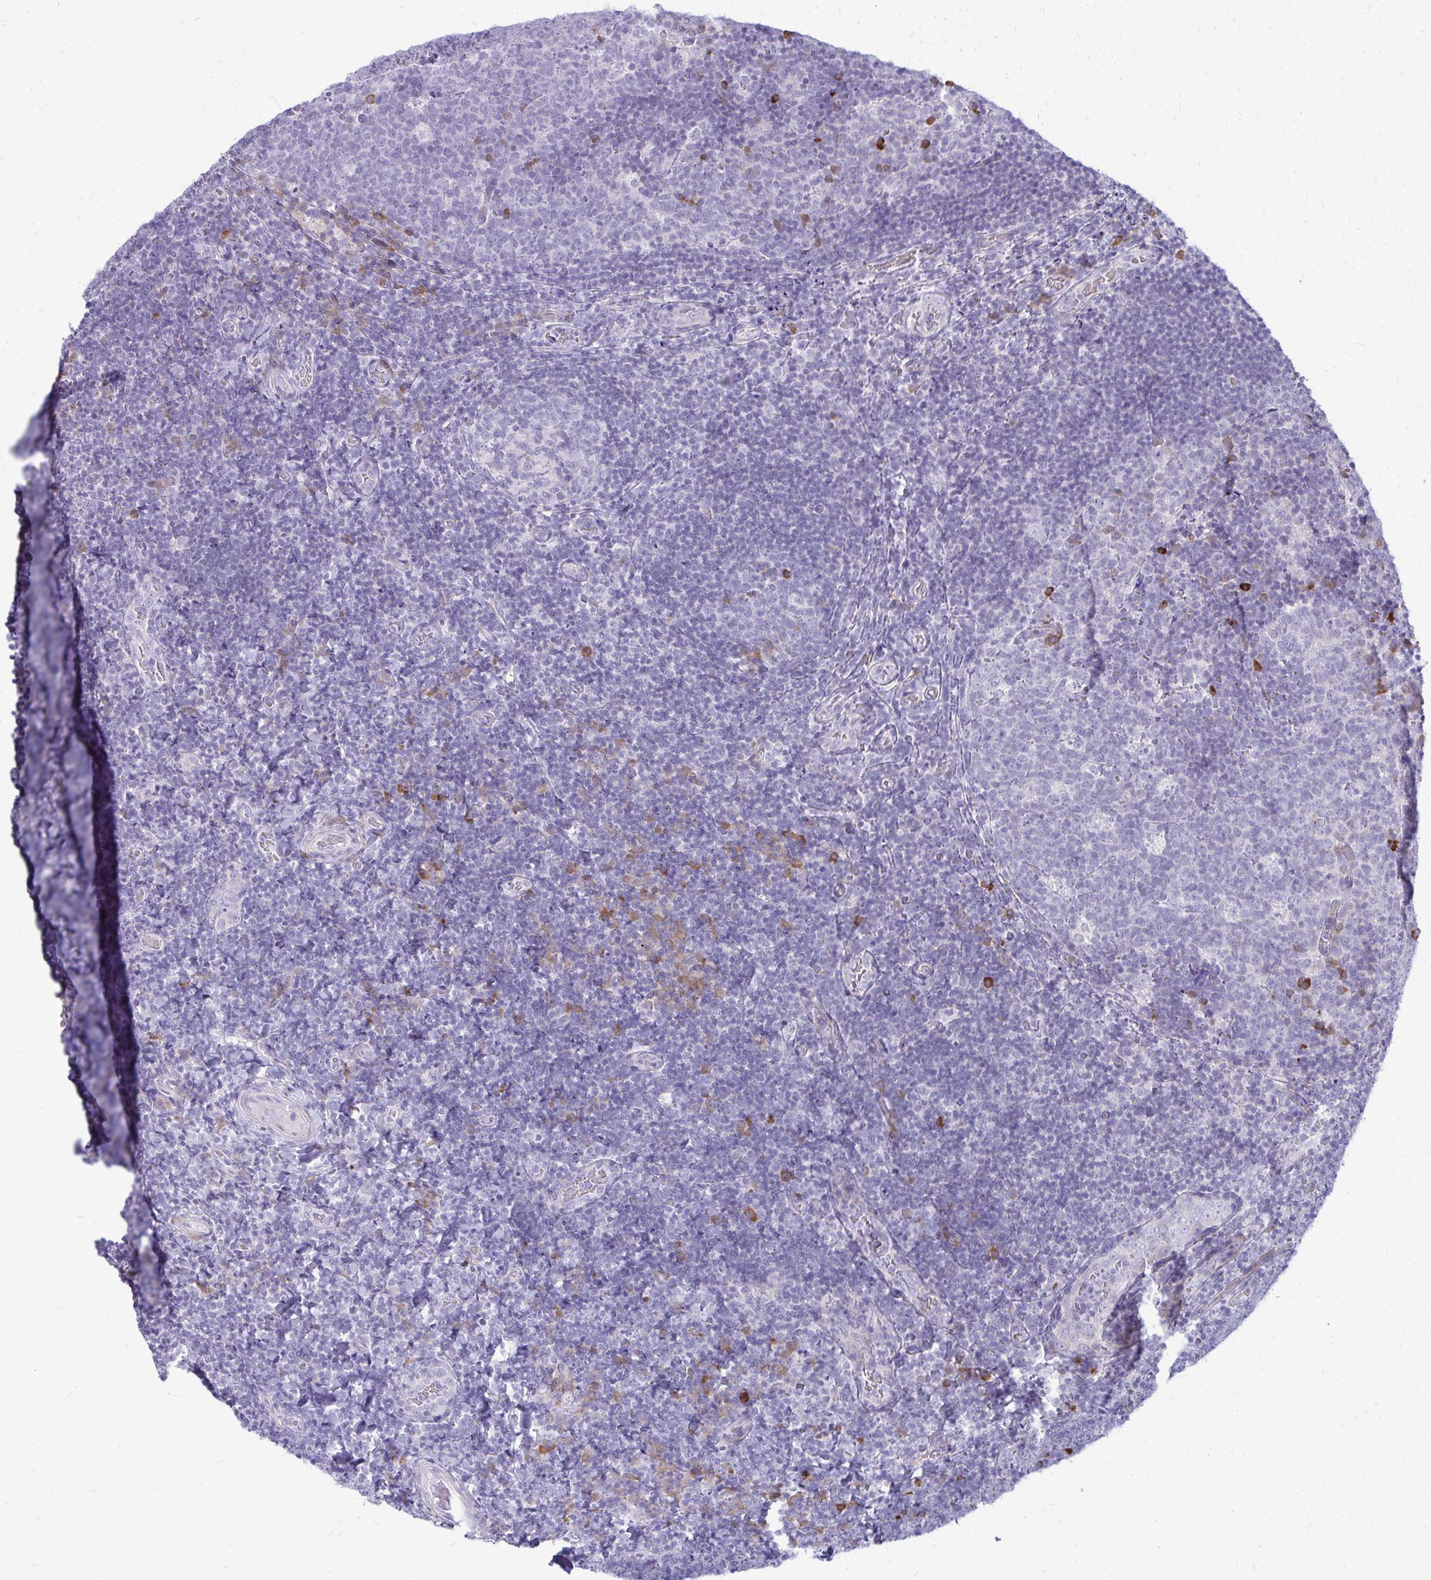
{"staining": {"intensity": "strong", "quantity": "<25%", "location": "cytoplasmic/membranous"}, "tissue": "tonsil", "cell_type": "Germinal center cells", "image_type": "normal", "snomed": [{"axis": "morphology", "description": "Normal tissue, NOS"}, {"axis": "topography", "description": "Tonsil"}], "caption": "Unremarkable tonsil demonstrates strong cytoplasmic/membranous staining in about <25% of germinal center cells.", "gene": "TSPEAR", "patient": {"sex": "male", "age": 17}}